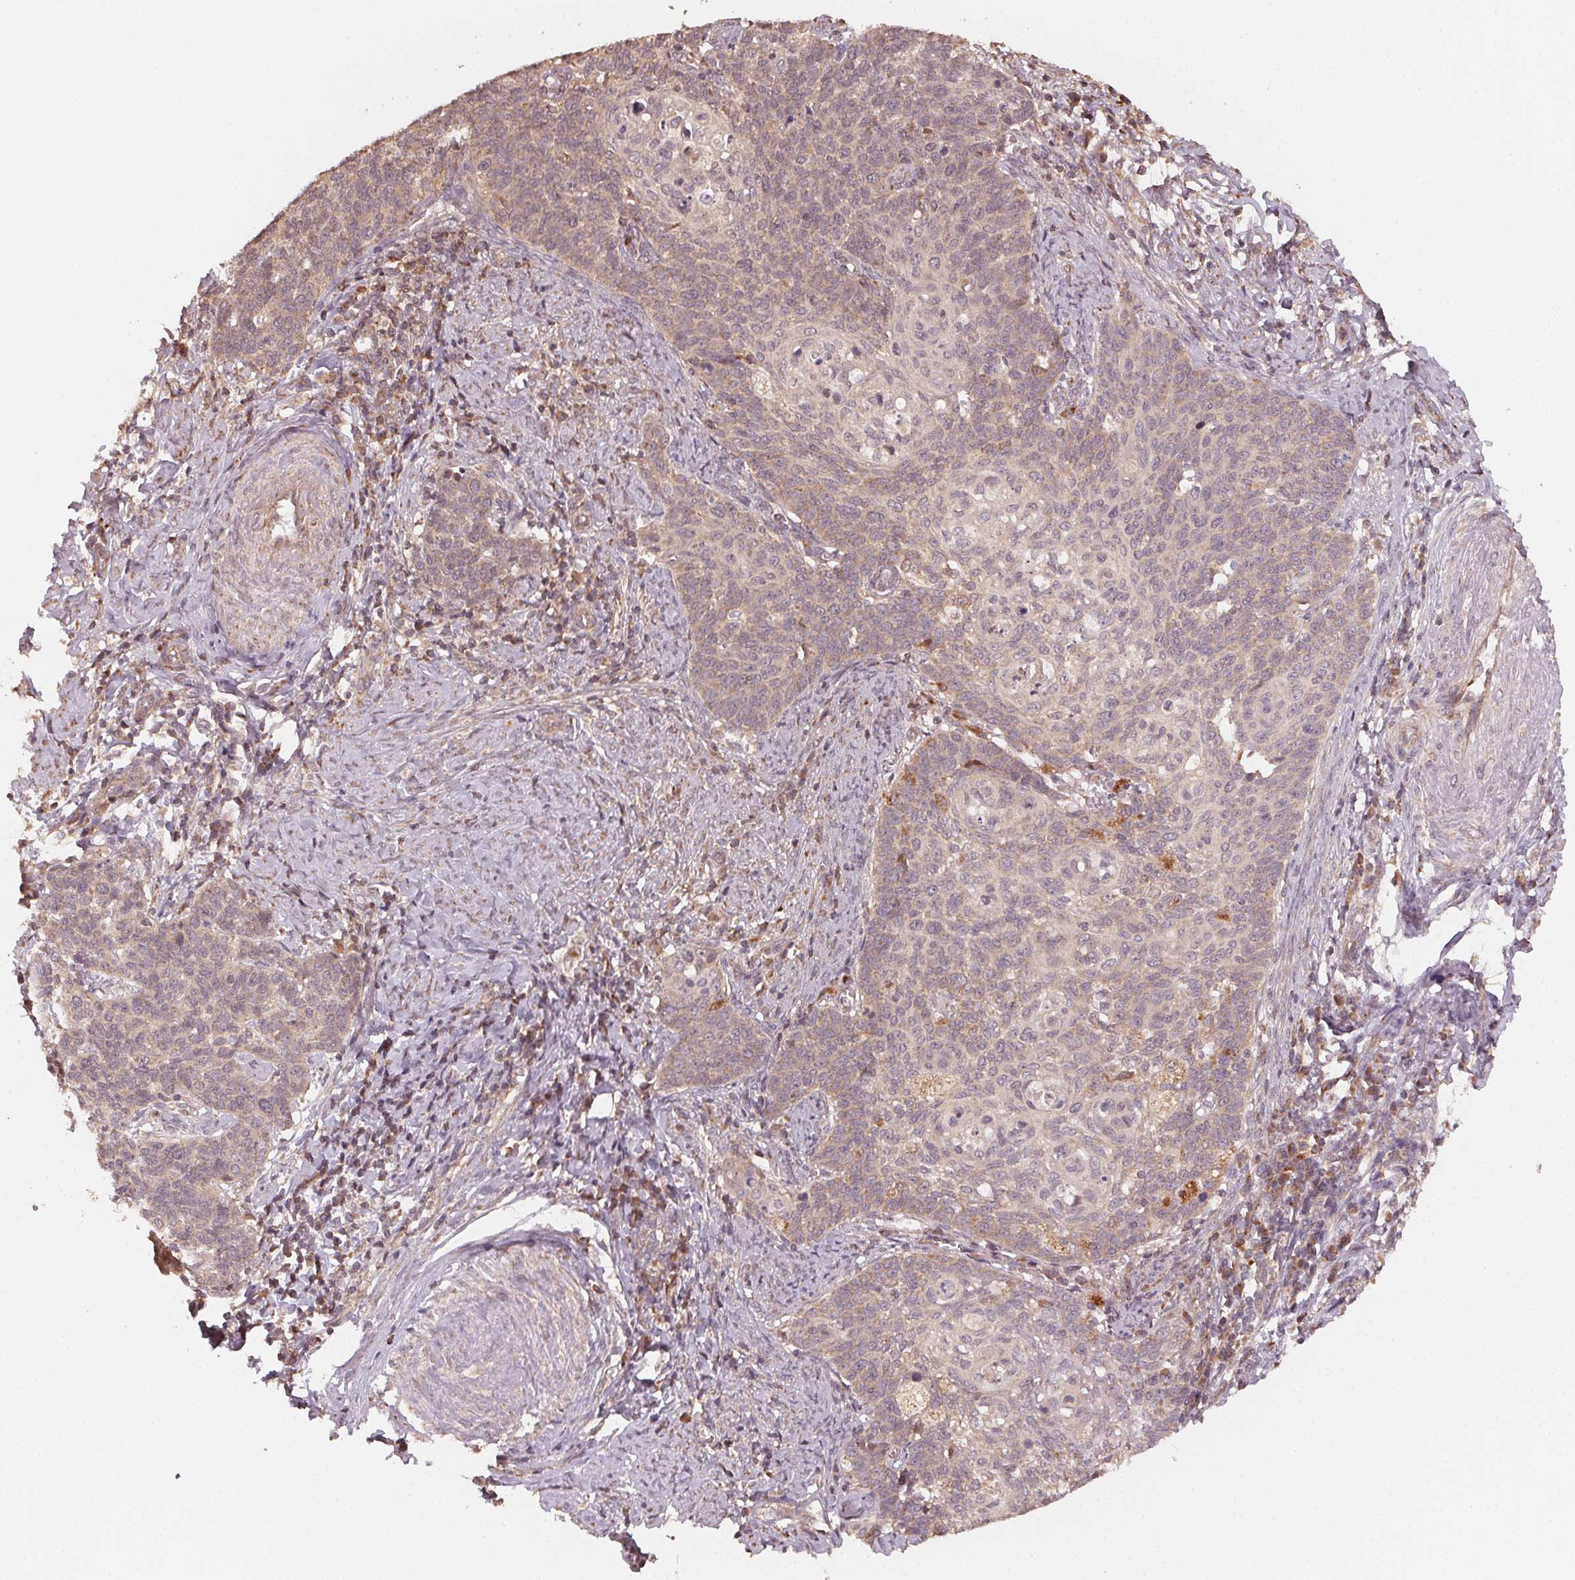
{"staining": {"intensity": "weak", "quantity": "<25%", "location": "cytoplasmic/membranous"}, "tissue": "cervical cancer", "cell_type": "Tumor cells", "image_type": "cancer", "snomed": [{"axis": "morphology", "description": "Normal tissue, NOS"}, {"axis": "morphology", "description": "Squamous cell carcinoma, NOS"}, {"axis": "topography", "description": "Cervix"}], "caption": "Photomicrograph shows no protein expression in tumor cells of cervical squamous cell carcinoma tissue. (Brightfield microscopy of DAB (3,3'-diaminobenzidine) immunohistochemistry at high magnification).", "gene": "WBP2", "patient": {"sex": "female", "age": 39}}